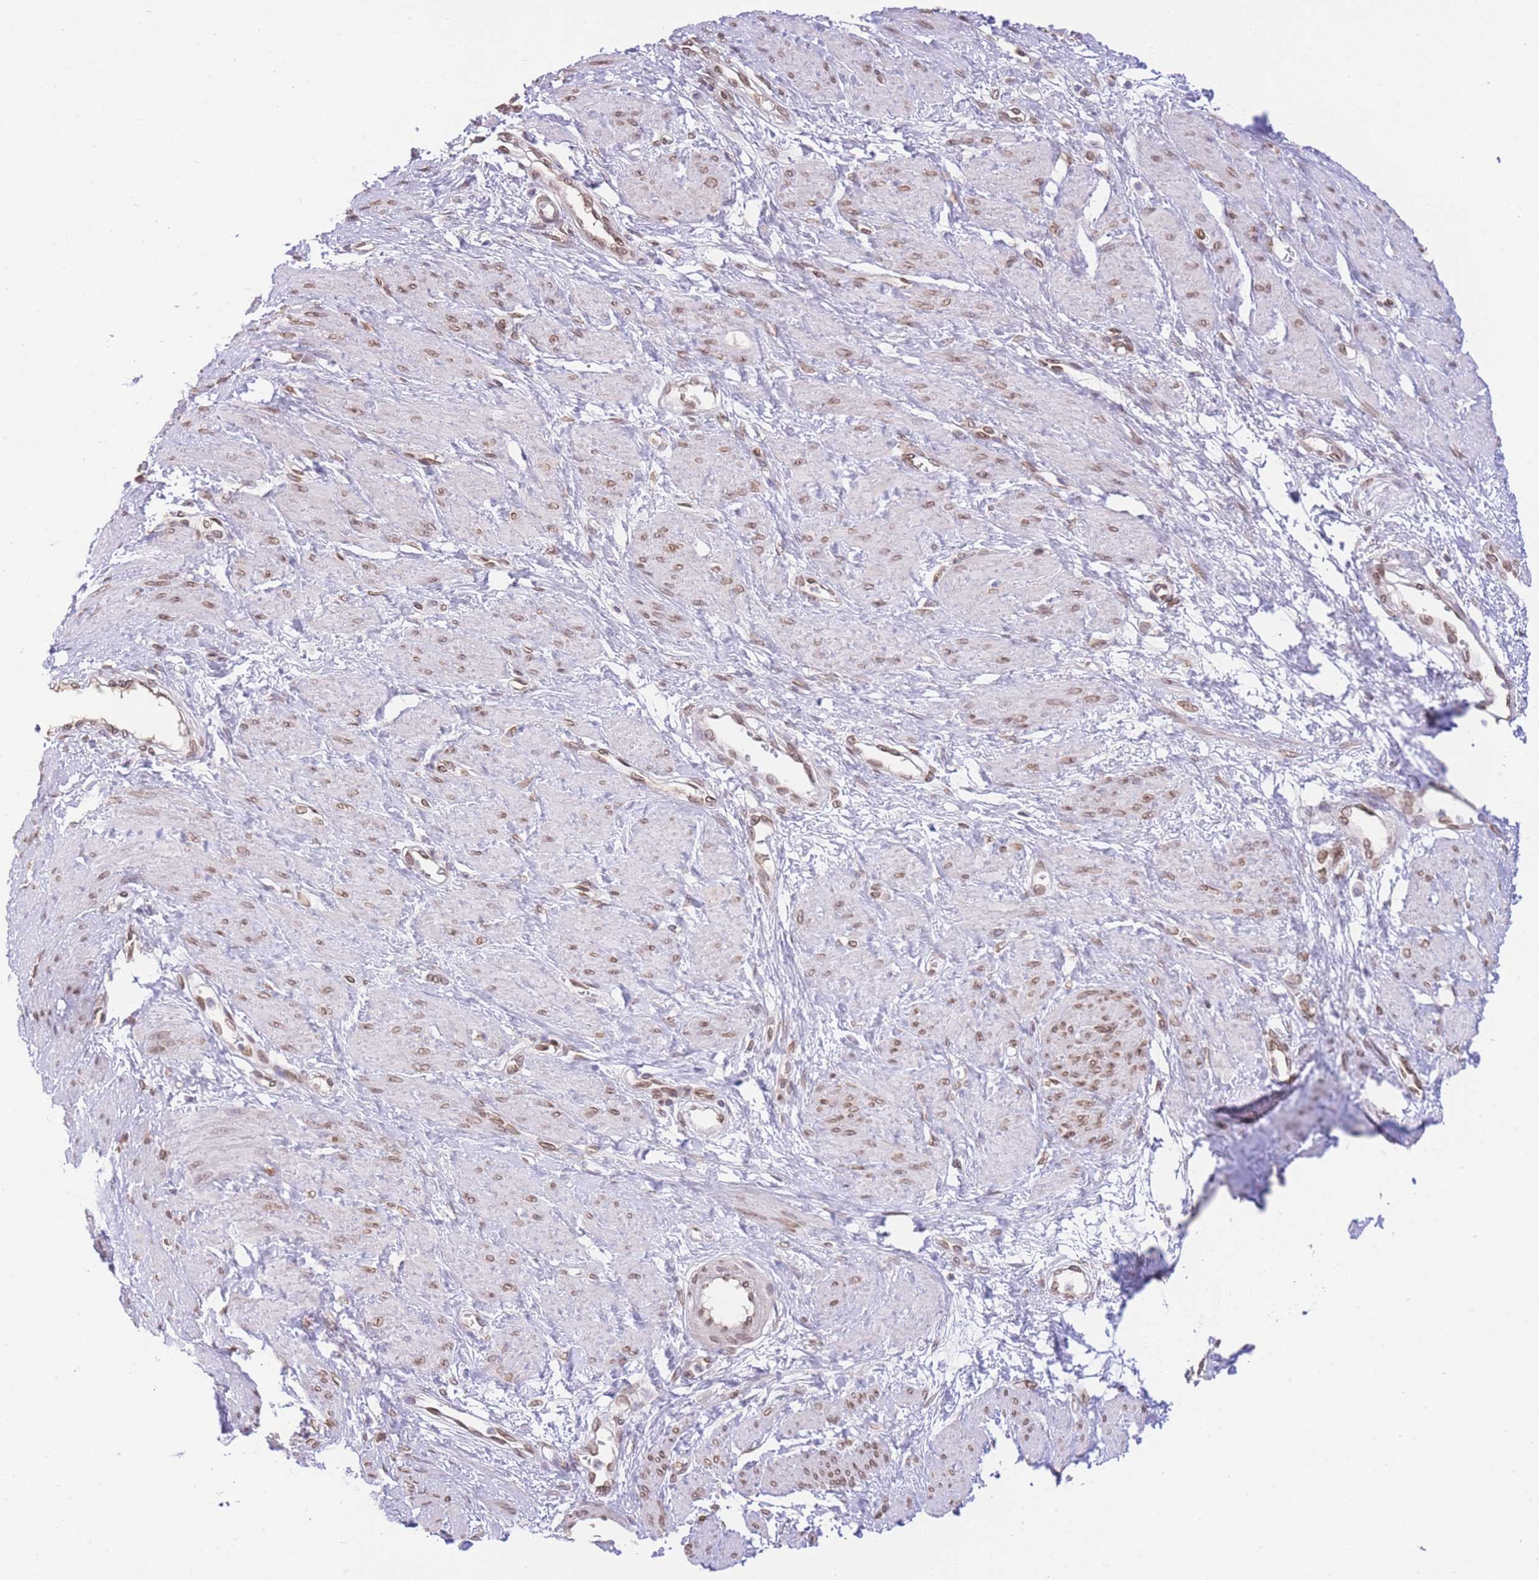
{"staining": {"intensity": "moderate", "quantity": "25%-75%", "location": "nuclear"}, "tissue": "smooth muscle", "cell_type": "Smooth muscle cells", "image_type": "normal", "snomed": [{"axis": "morphology", "description": "Normal tissue, NOS"}, {"axis": "topography", "description": "Smooth muscle"}, {"axis": "topography", "description": "Uterus"}], "caption": "Immunohistochemical staining of benign smooth muscle reveals medium levels of moderate nuclear staining in approximately 25%-75% of smooth muscle cells.", "gene": "OR10AD1", "patient": {"sex": "female", "age": 39}}